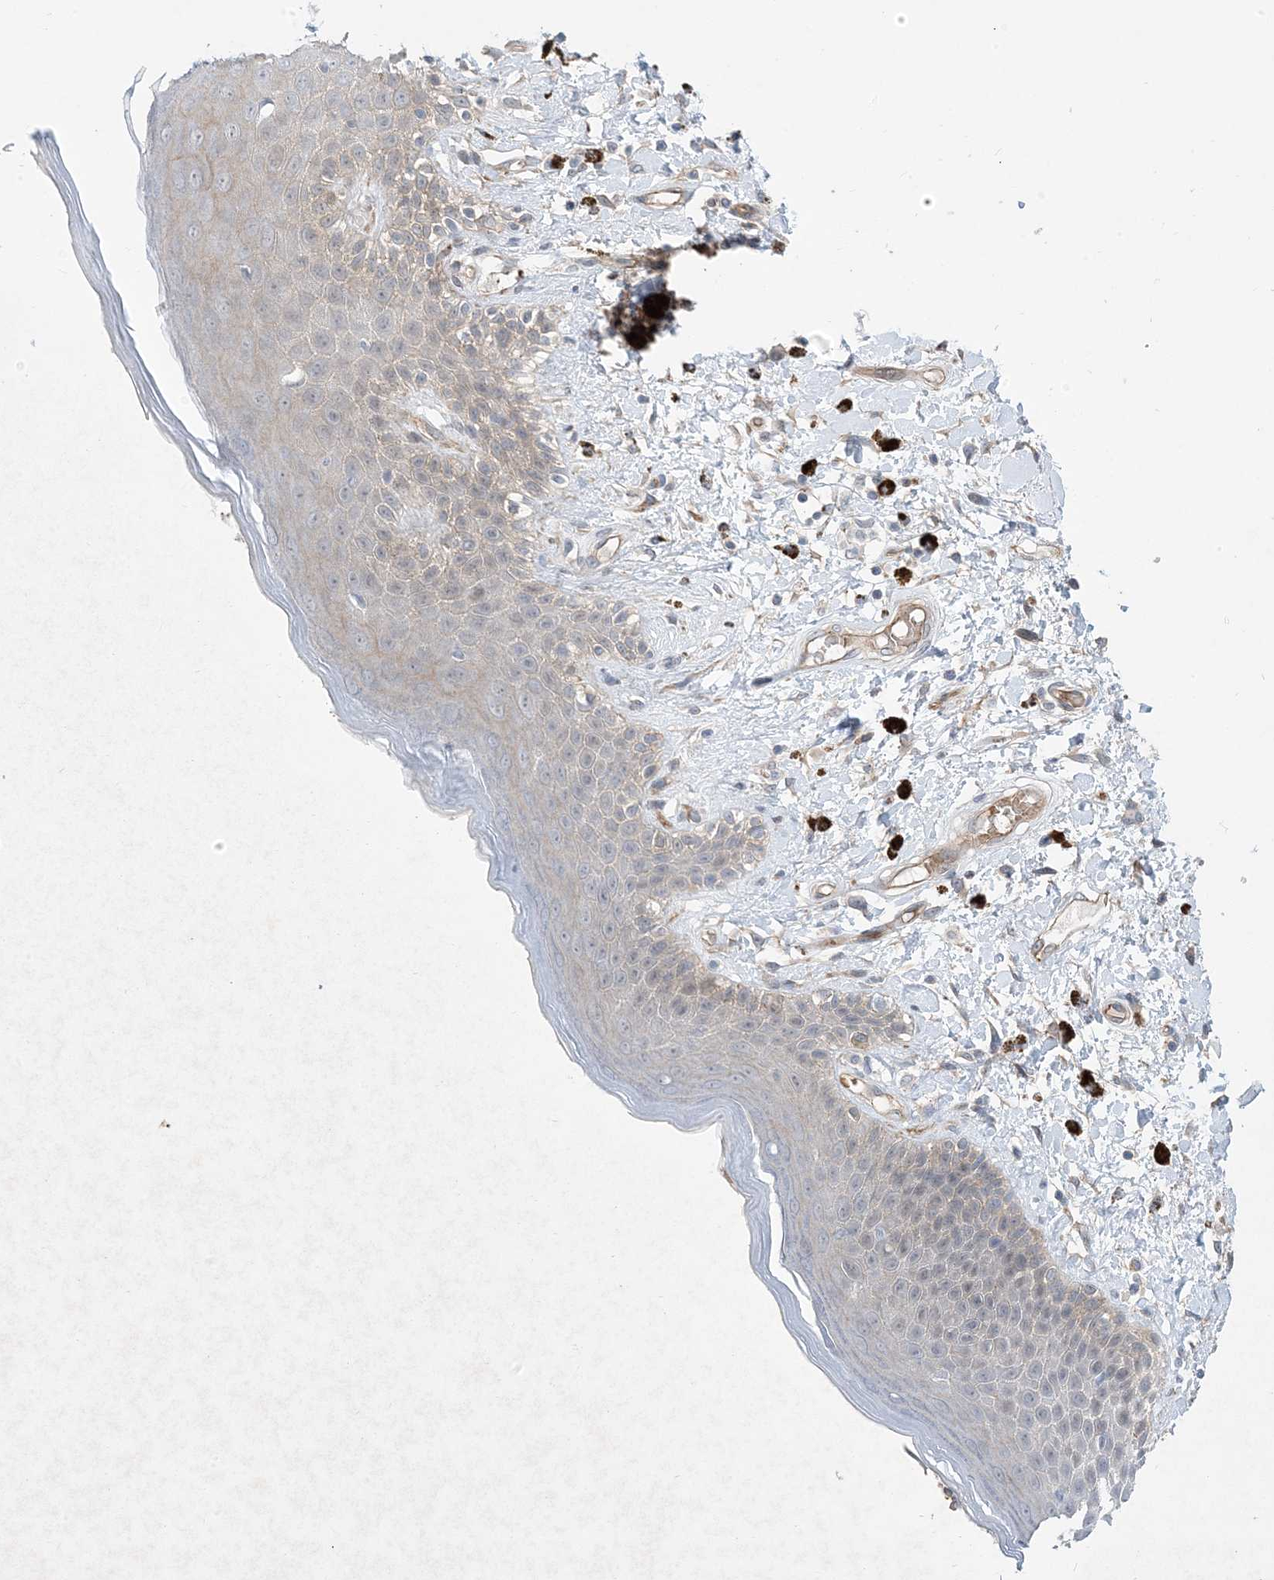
{"staining": {"intensity": "moderate", "quantity": "<25%", "location": "cytoplasmic/membranous"}, "tissue": "skin", "cell_type": "Epidermal cells", "image_type": "normal", "snomed": [{"axis": "morphology", "description": "Normal tissue, NOS"}, {"axis": "topography", "description": "Anal"}], "caption": "A brown stain labels moderate cytoplasmic/membranous expression of a protein in epidermal cells of normal human skin.", "gene": "AOC1", "patient": {"sex": "female", "age": 78}}